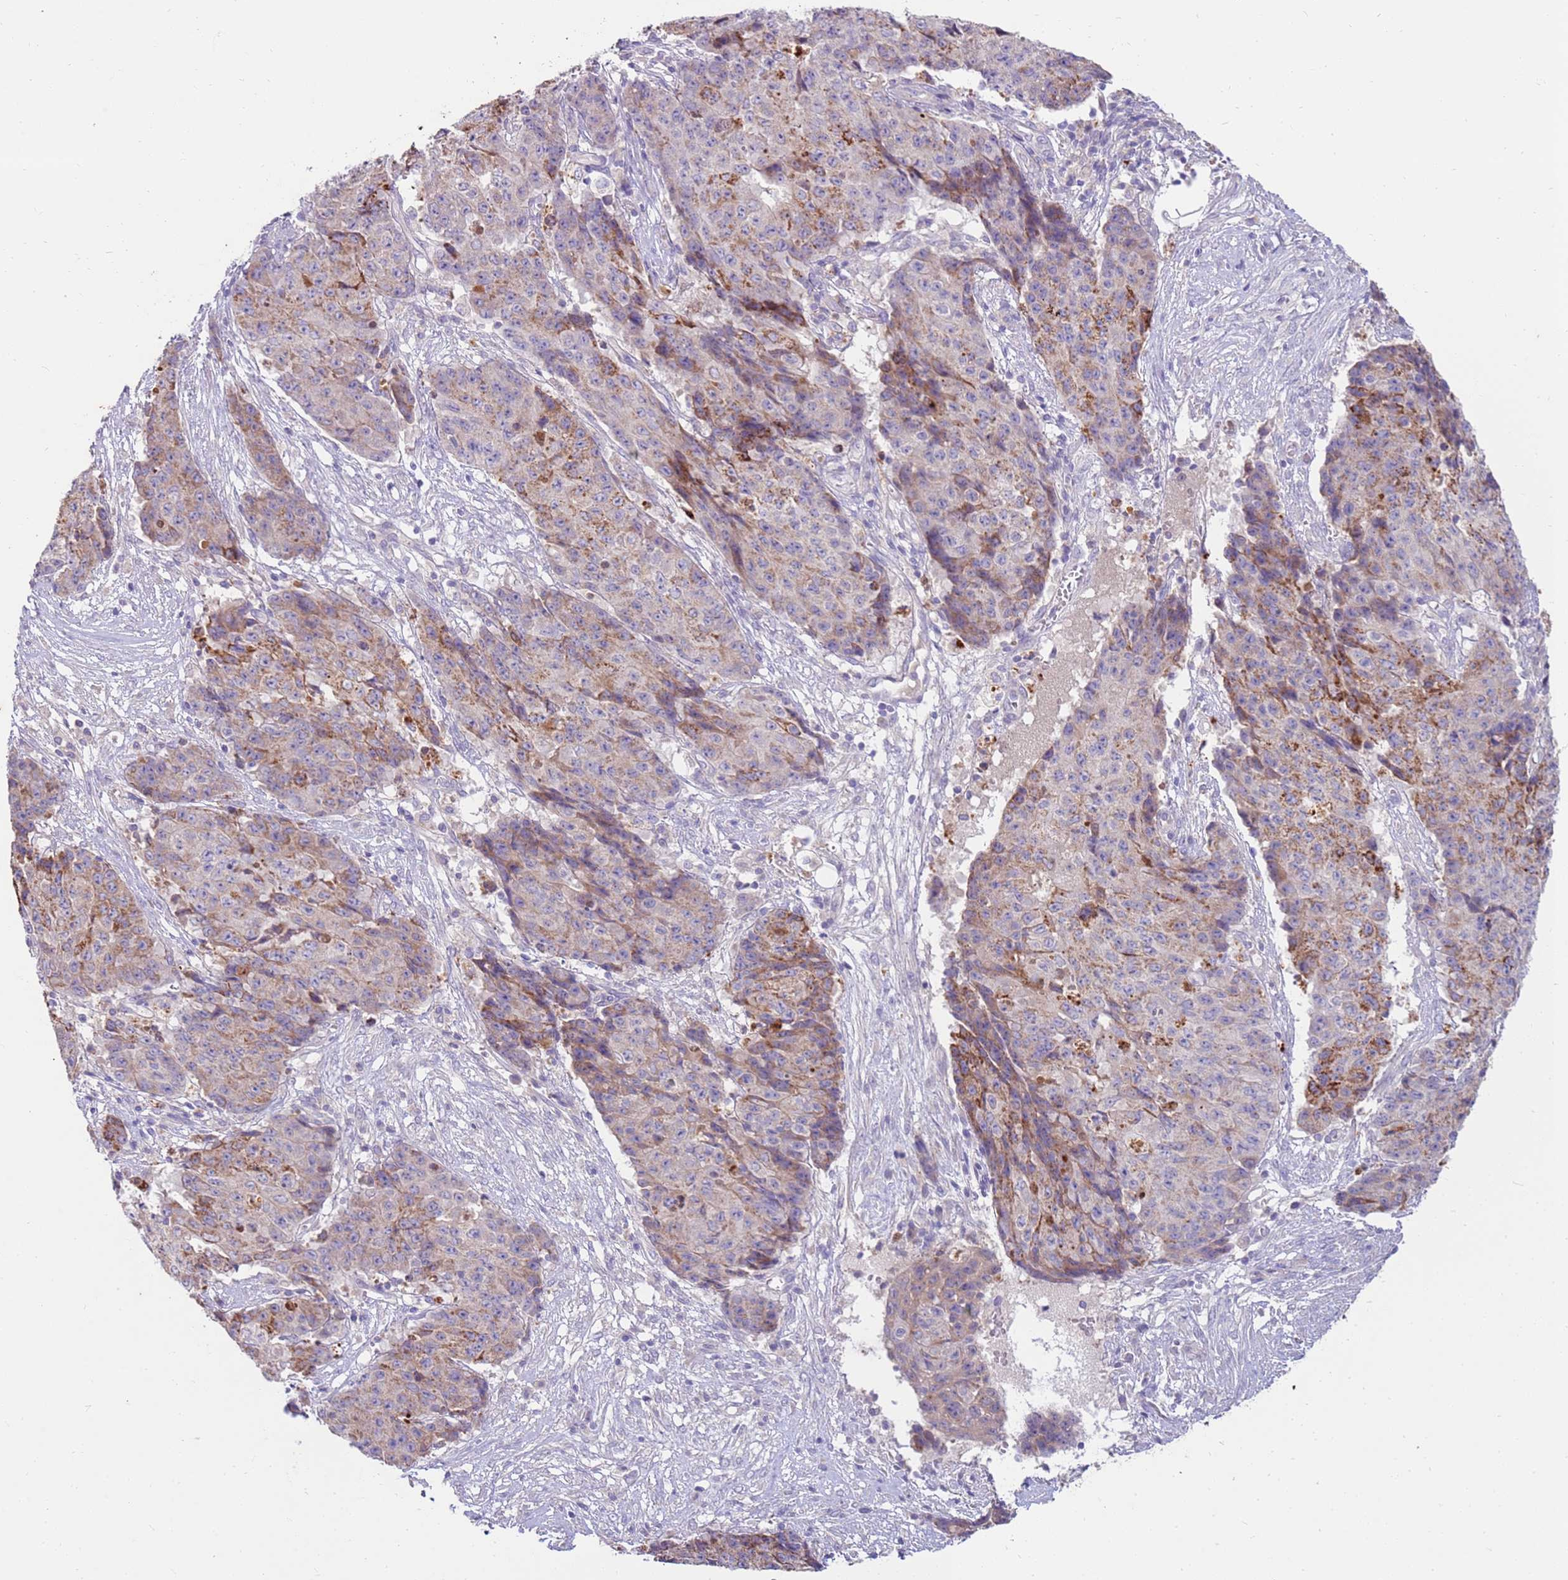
{"staining": {"intensity": "moderate", "quantity": "<25%", "location": "cytoplasmic/membranous"}, "tissue": "ovarian cancer", "cell_type": "Tumor cells", "image_type": "cancer", "snomed": [{"axis": "morphology", "description": "Carcinoma, endometroid"}, {"axis": "topography", "description": "Ovary"}], "caption": "A histopathology image showing moderate cytoplasmic/membranous staining in about <25% of tumor cells in ovarian cancer (endometroid carcinoma), as visualized by brown immunohistochemical staining.", "gene": "SLC44A4", "patient": {"sex": "female", "age": 42}}